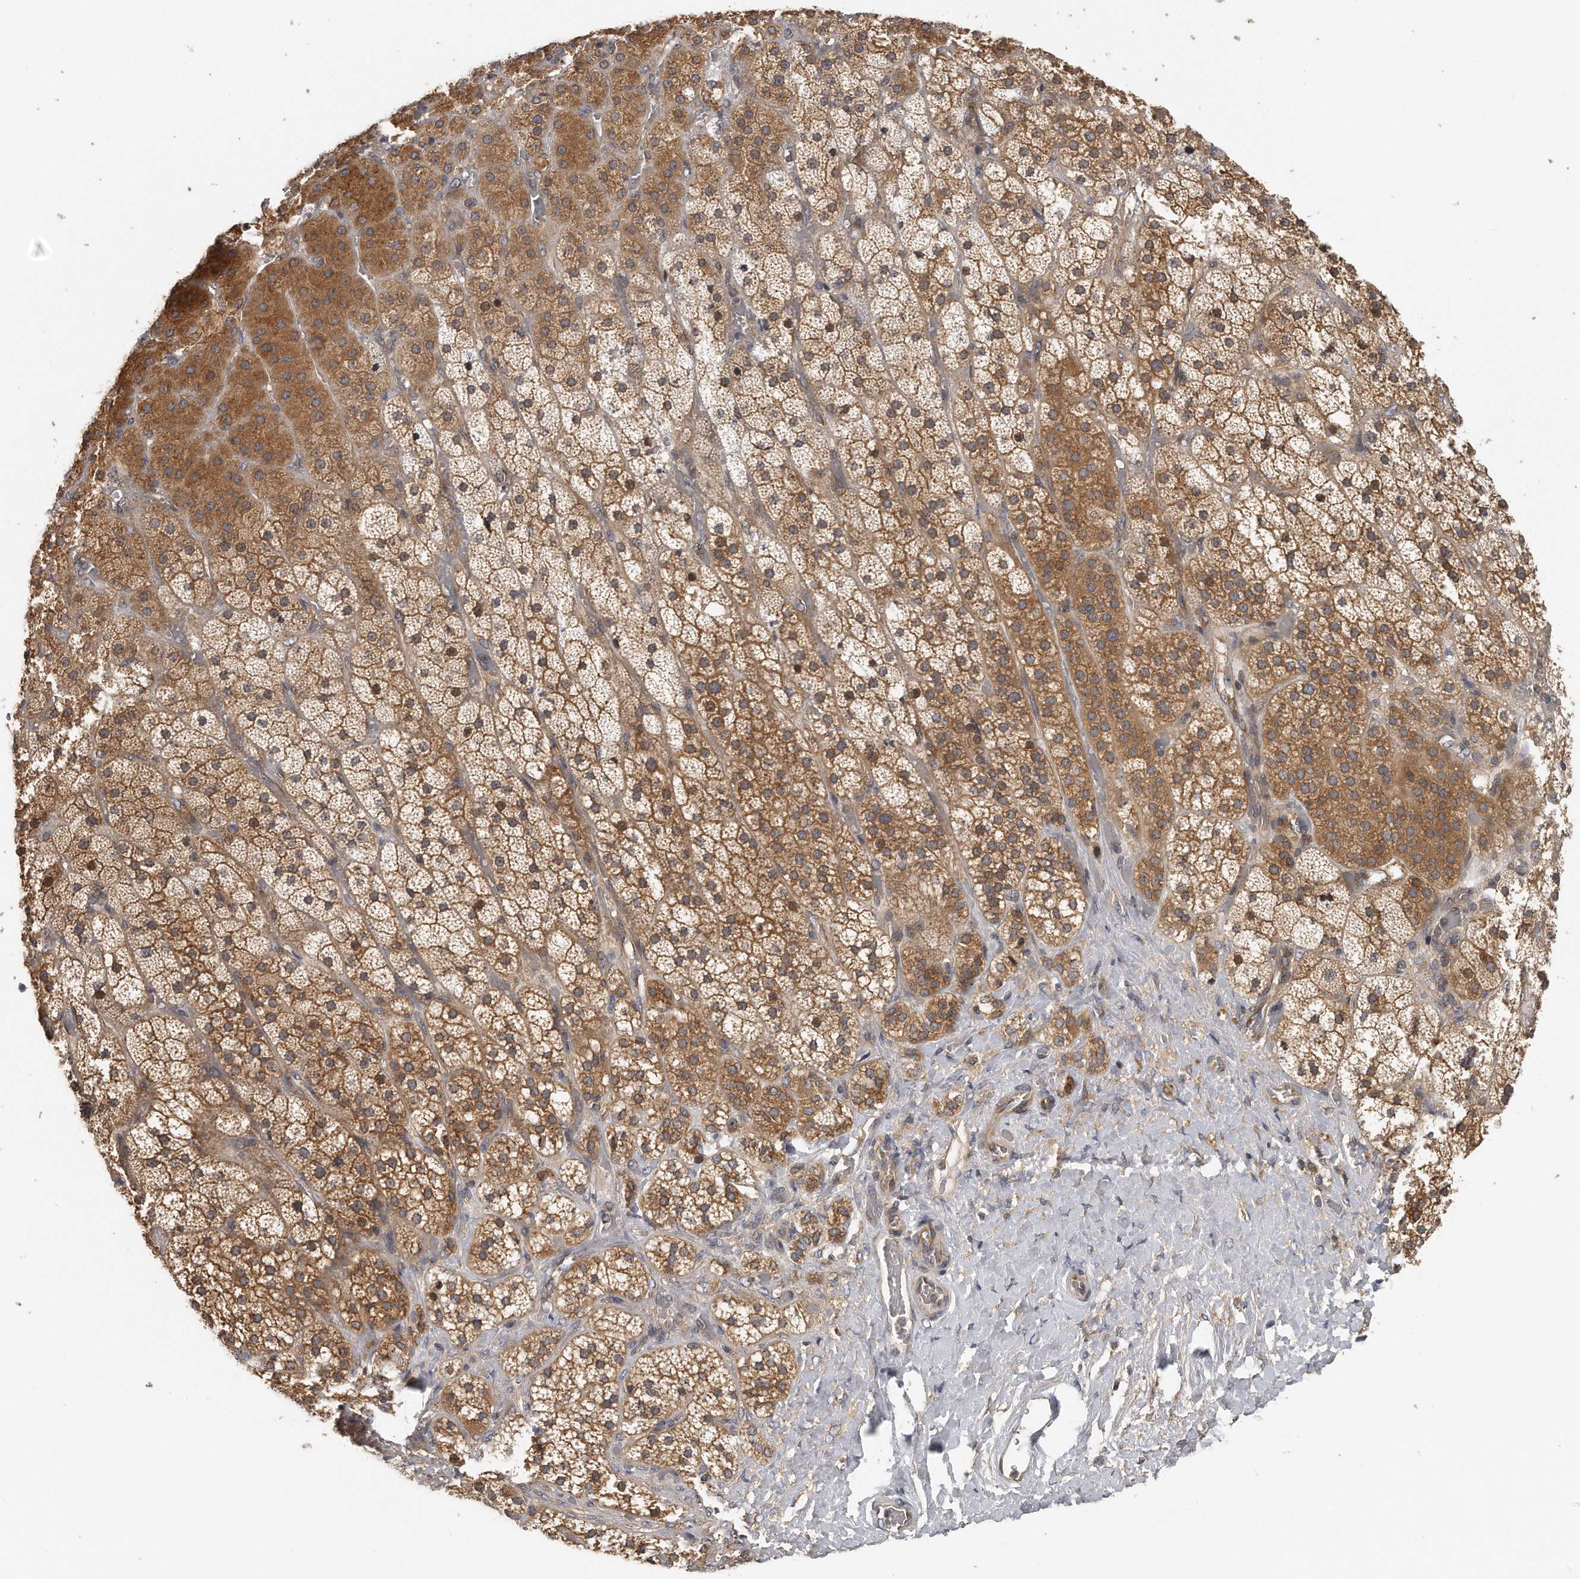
{"staining": {"intensity": "moderate", "quantity": ">75%", "location": "cytoplasmic/membranous,nuclear"}, "tissue": "adrenal gland", "cell_type": "Glandular cells", "image_type": "normal", "snomed": [{"axis": "morphology", "description": "Normal tissue, NOS"}, {"axis": "topography", "description": "Adrenal gland"}], "caption": "The immunohistochemical stain labels moderate cytoplasmic/membranous,nuclear positivity in glandular cells of normal adrenal gland. The staining was performed using DAB (3,3'-diaminobenzidine), with brown indicating positive protein expression. Nuclei are stained blue with hematoxylin.", "gene": "EIF3I", "patient": {"sex": "male", "age": 57}}